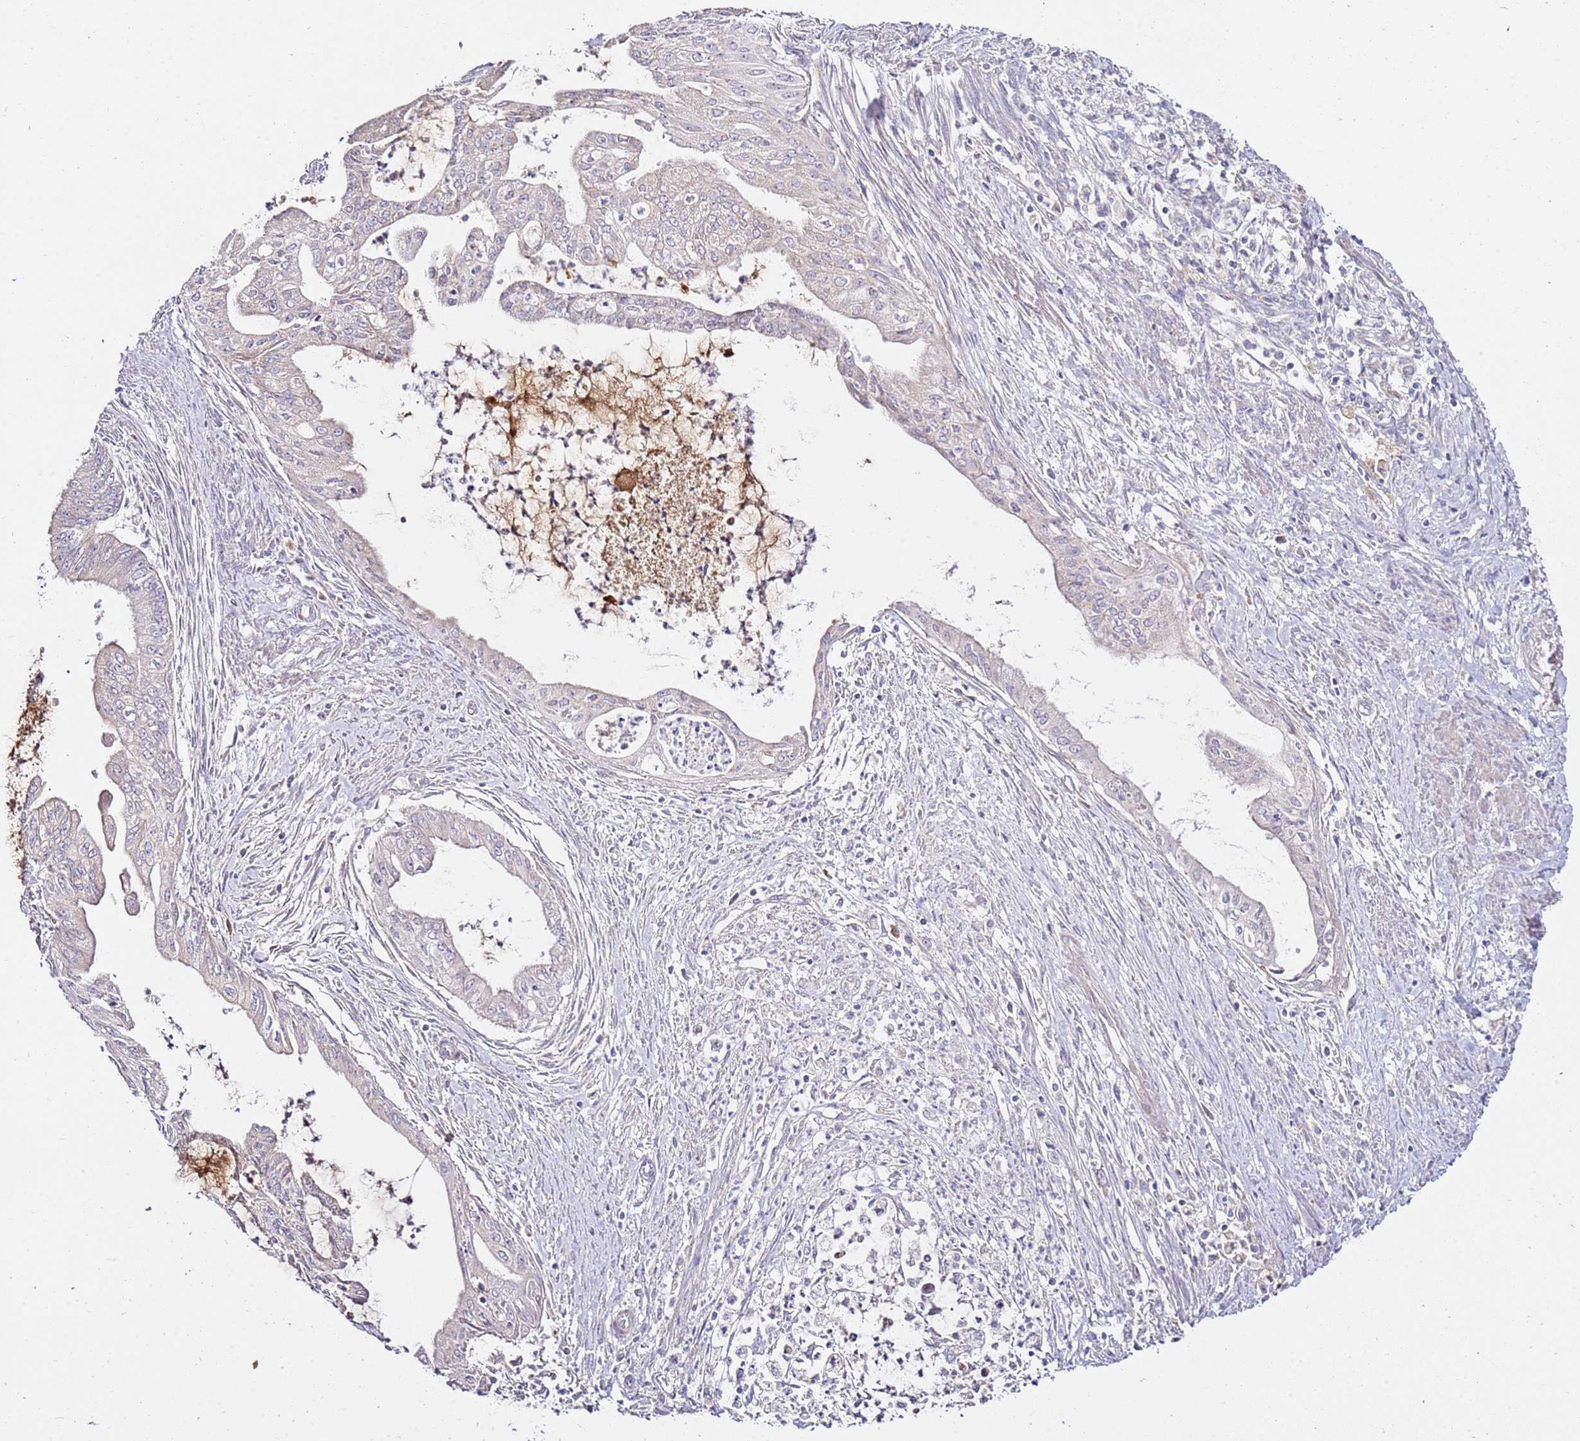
{"staining": {"intensity": "negative", "quantity": "none", "location": "none"}, "tissue": "endometrial cancer", "cell_type": "Tumor cells", "image_type": "cancer", "snomed": [{"axis": "morphology", "description": "Adenocarcinoma, NOS"}, {"axis": "topography", "description": "Endometrium"}], "caption": "Image shows no significant protein expression in tumor cells of endometrial cancer.", "gene": "OR2B11", "patient": {"sex": "female", "age": 73}}